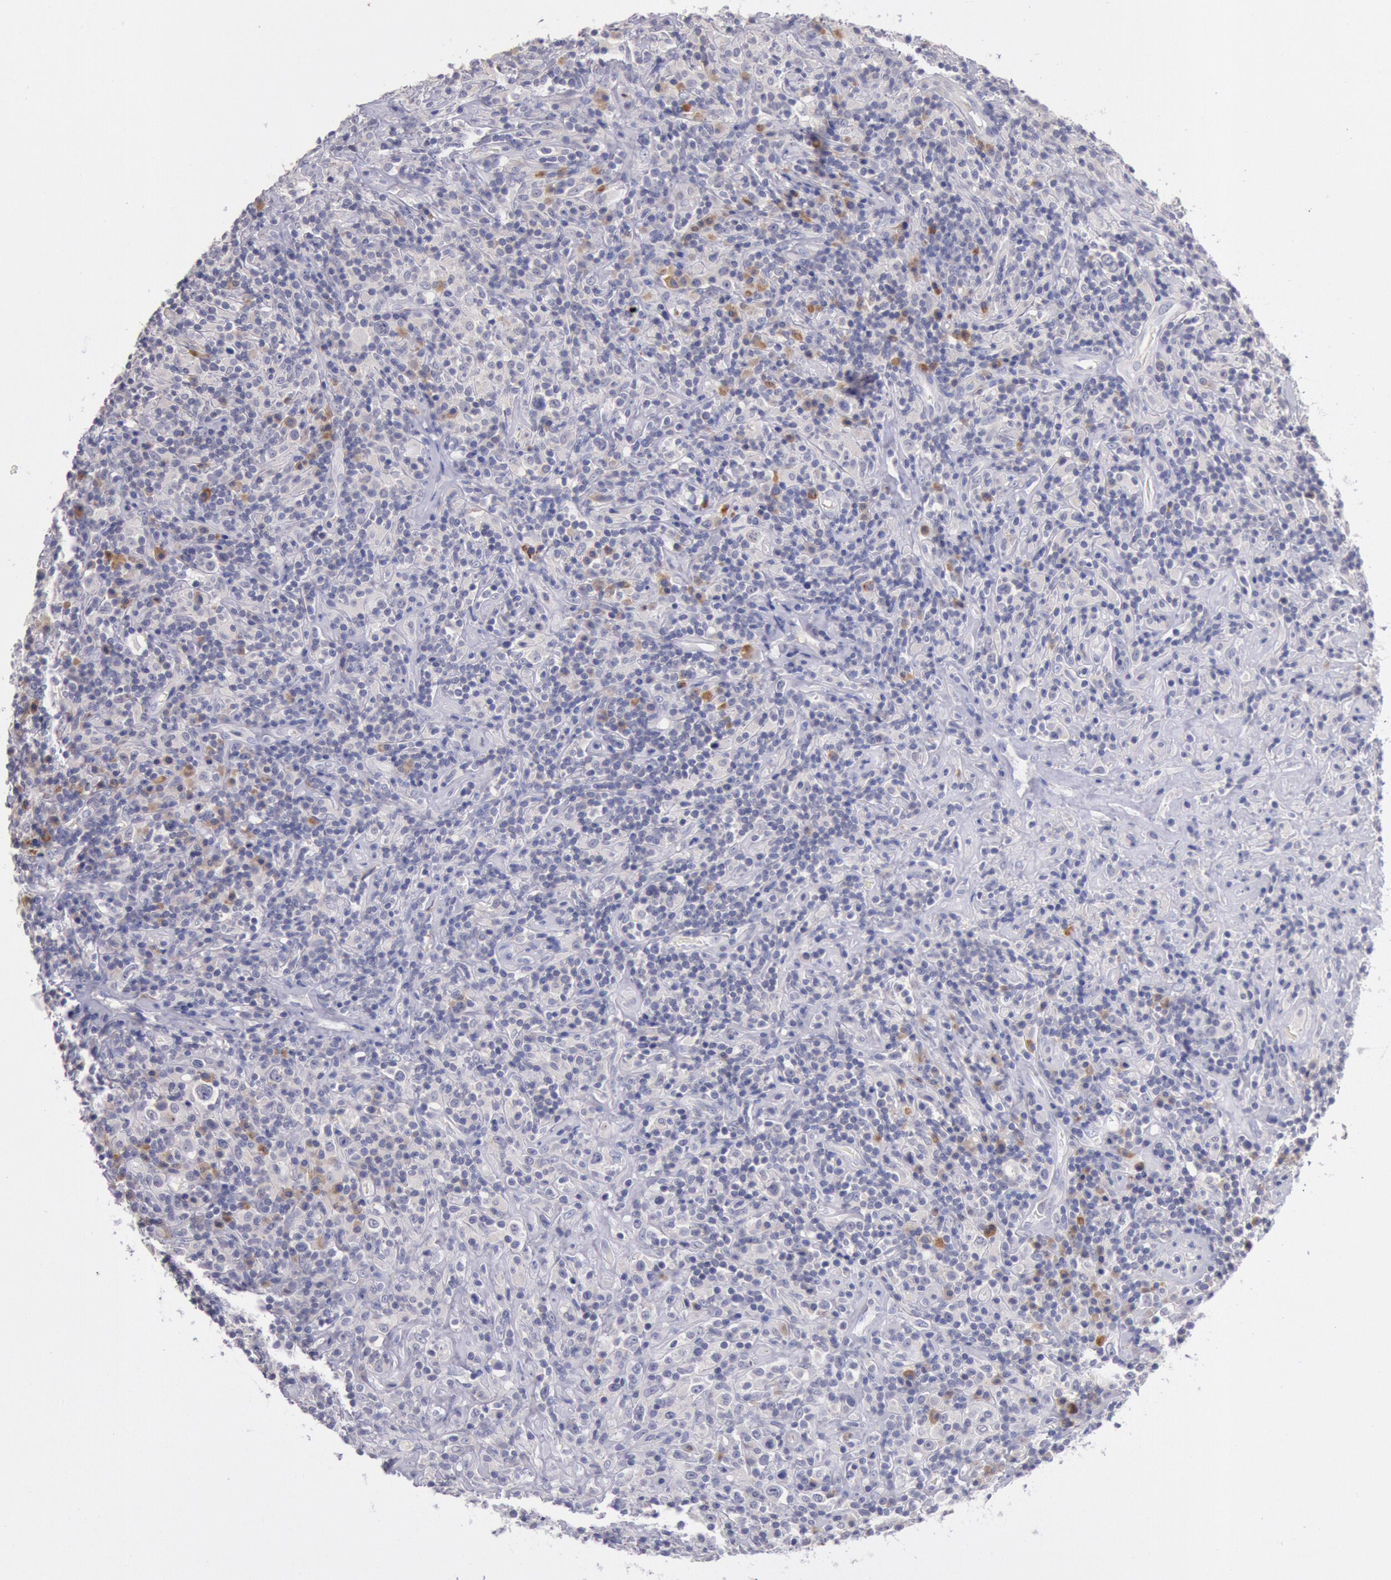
{"staining": {"intensity": "negative", "quantity": "none", "location": "none"}, "tissue": "lymphoma", "cell_type": "Tumor cells", "image_type": "cancer", "snomed": [{"axis": "morphology", "description": "Hodgkin's disease, NOS"}, {"axis": "topography", "description": "Lymph node"}], "caption": "A micrograph of human lymphoma is negative for staining in tumor cells.", "gene": "GAL3ST1", "patient": {"sex": "male", "age": 46}}